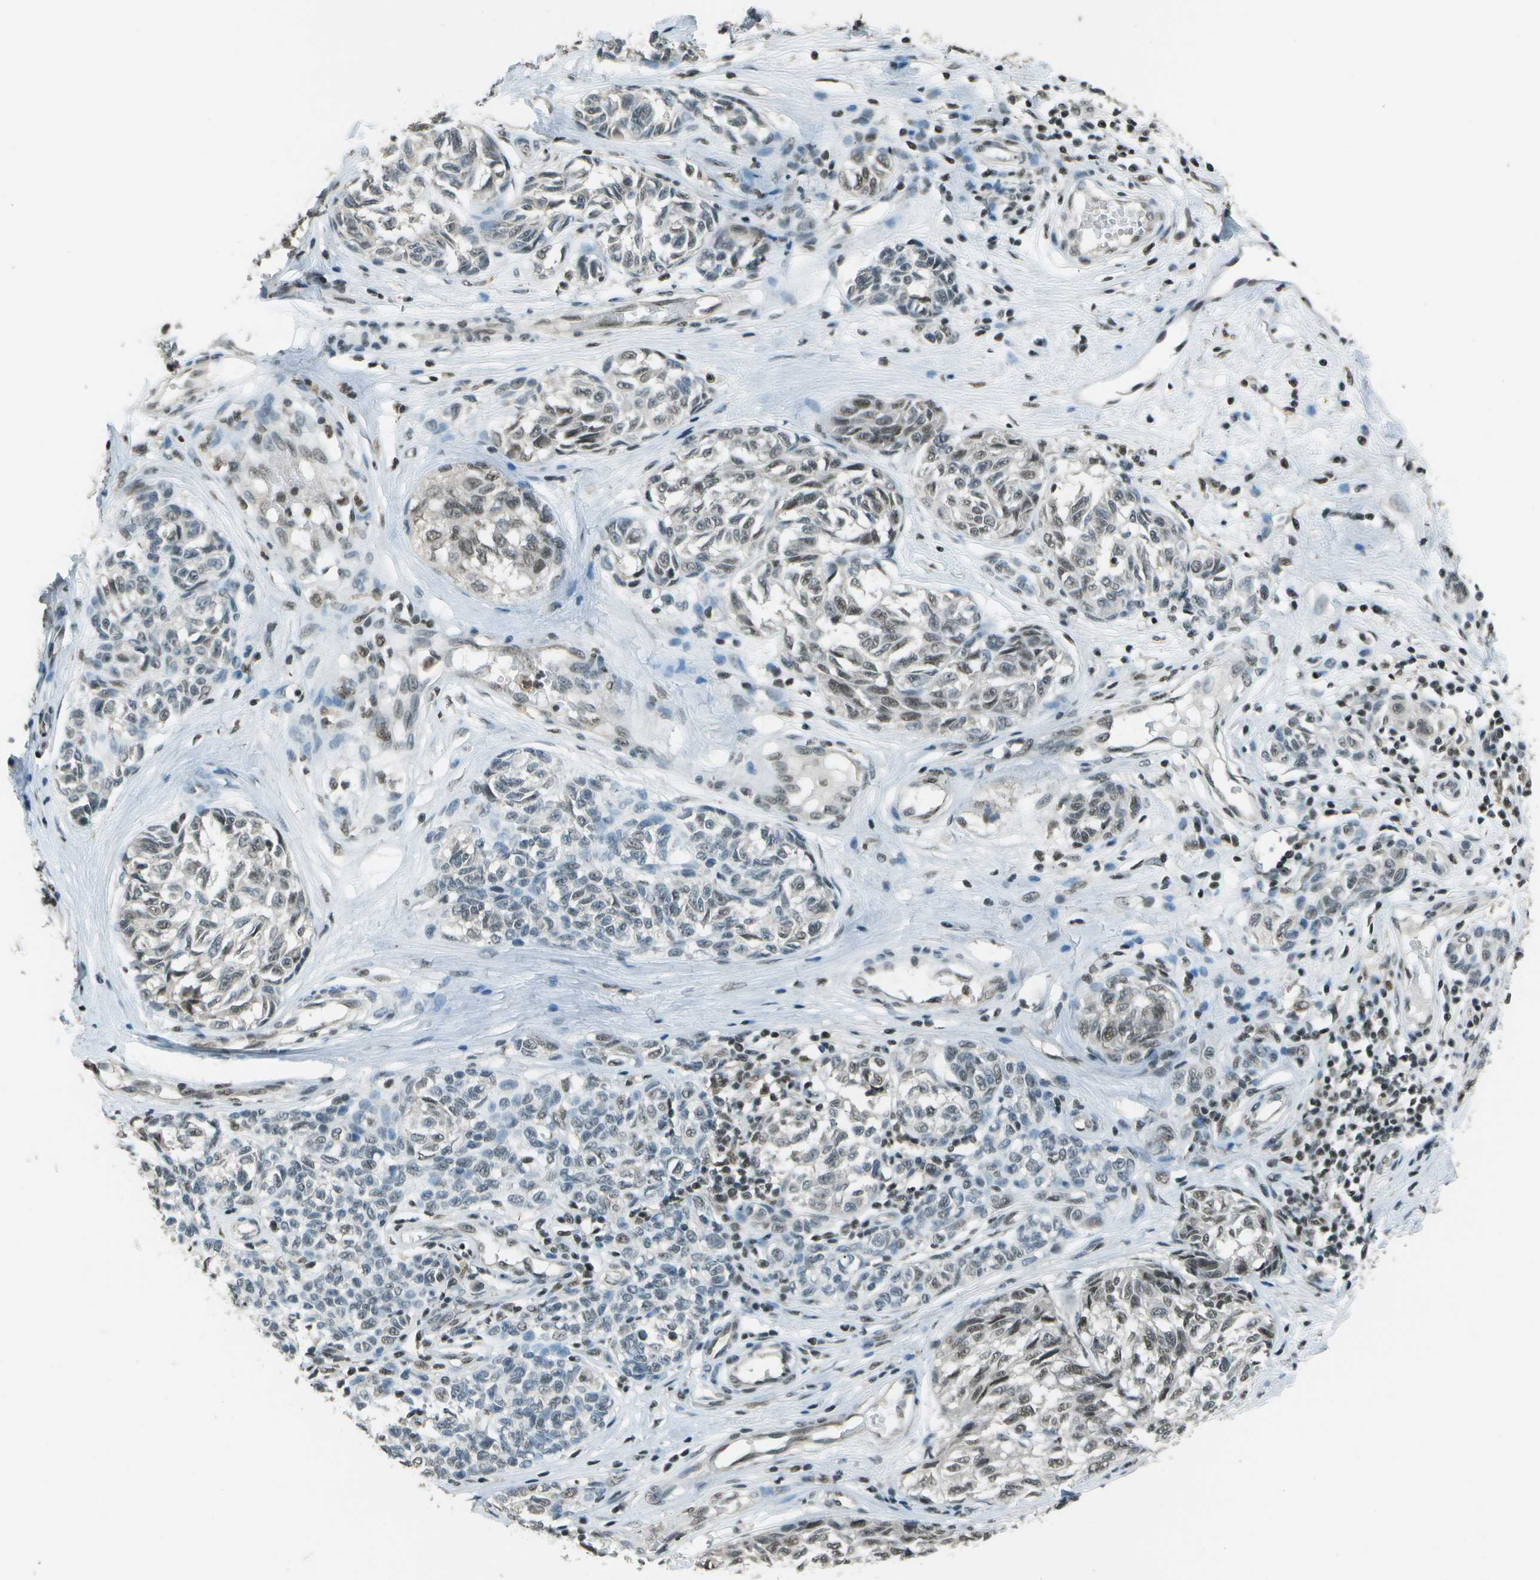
{"staining": {"intensity": "moderate", "quantity": ">75%", "location": "cytoplasmic/membranous"}, "tissue": "melanoma", "cell_type": "Tumor cells", "image_type": "cancer", "snomed": [{"axis": "morphology", "description": "Malignant melanoma, NOS"}, {"axis": "topography", "description": "Skin"}], "caption": "Tumor cells show moderate cytoplasmic/membranous staining in approximately >75% of cells in melanoma.", "gene": "DEPDC1", "patient": {"sex": "female", "age": 64}}